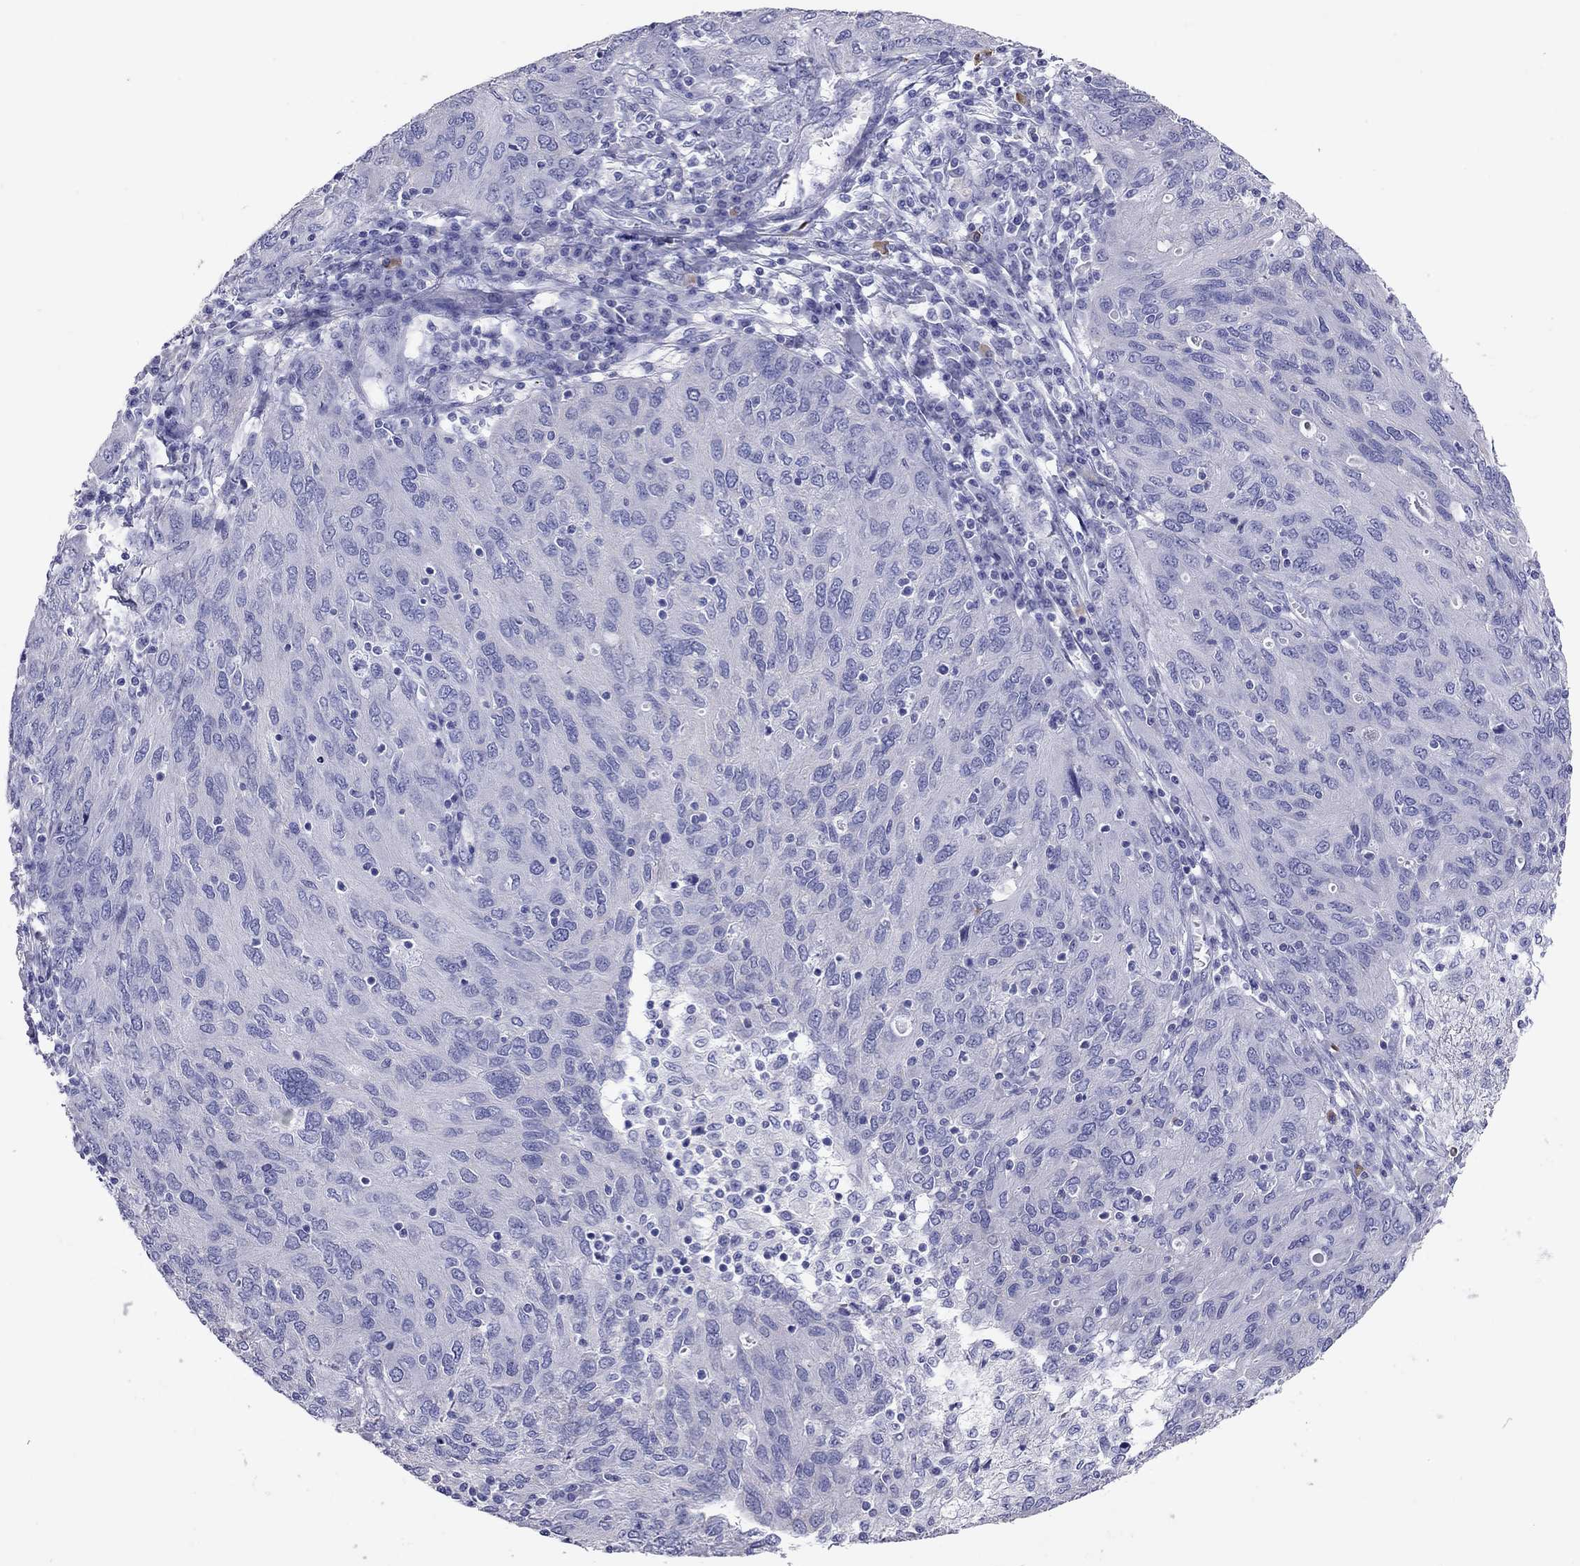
{"staining": {"intensity": "negative", "quantity": "none", "location": "none"}, "tissue": "ovarian cancer", "cell_type": "Tumor cells", "image_type": "cancer", "snomed": [{"axis": "morphology", "description": "Carcinoma, endometroid"}, {"axis": "topography", "description": "Ovary"}], "caption": "An IHC photomicrograph of ovarian endometroid carcinoma is shown. There is no staining in tumor cells of ovarian endometroid carcinoma.", "gene": "CALHM1", "patient": {"sex": "female", "age": 50}}